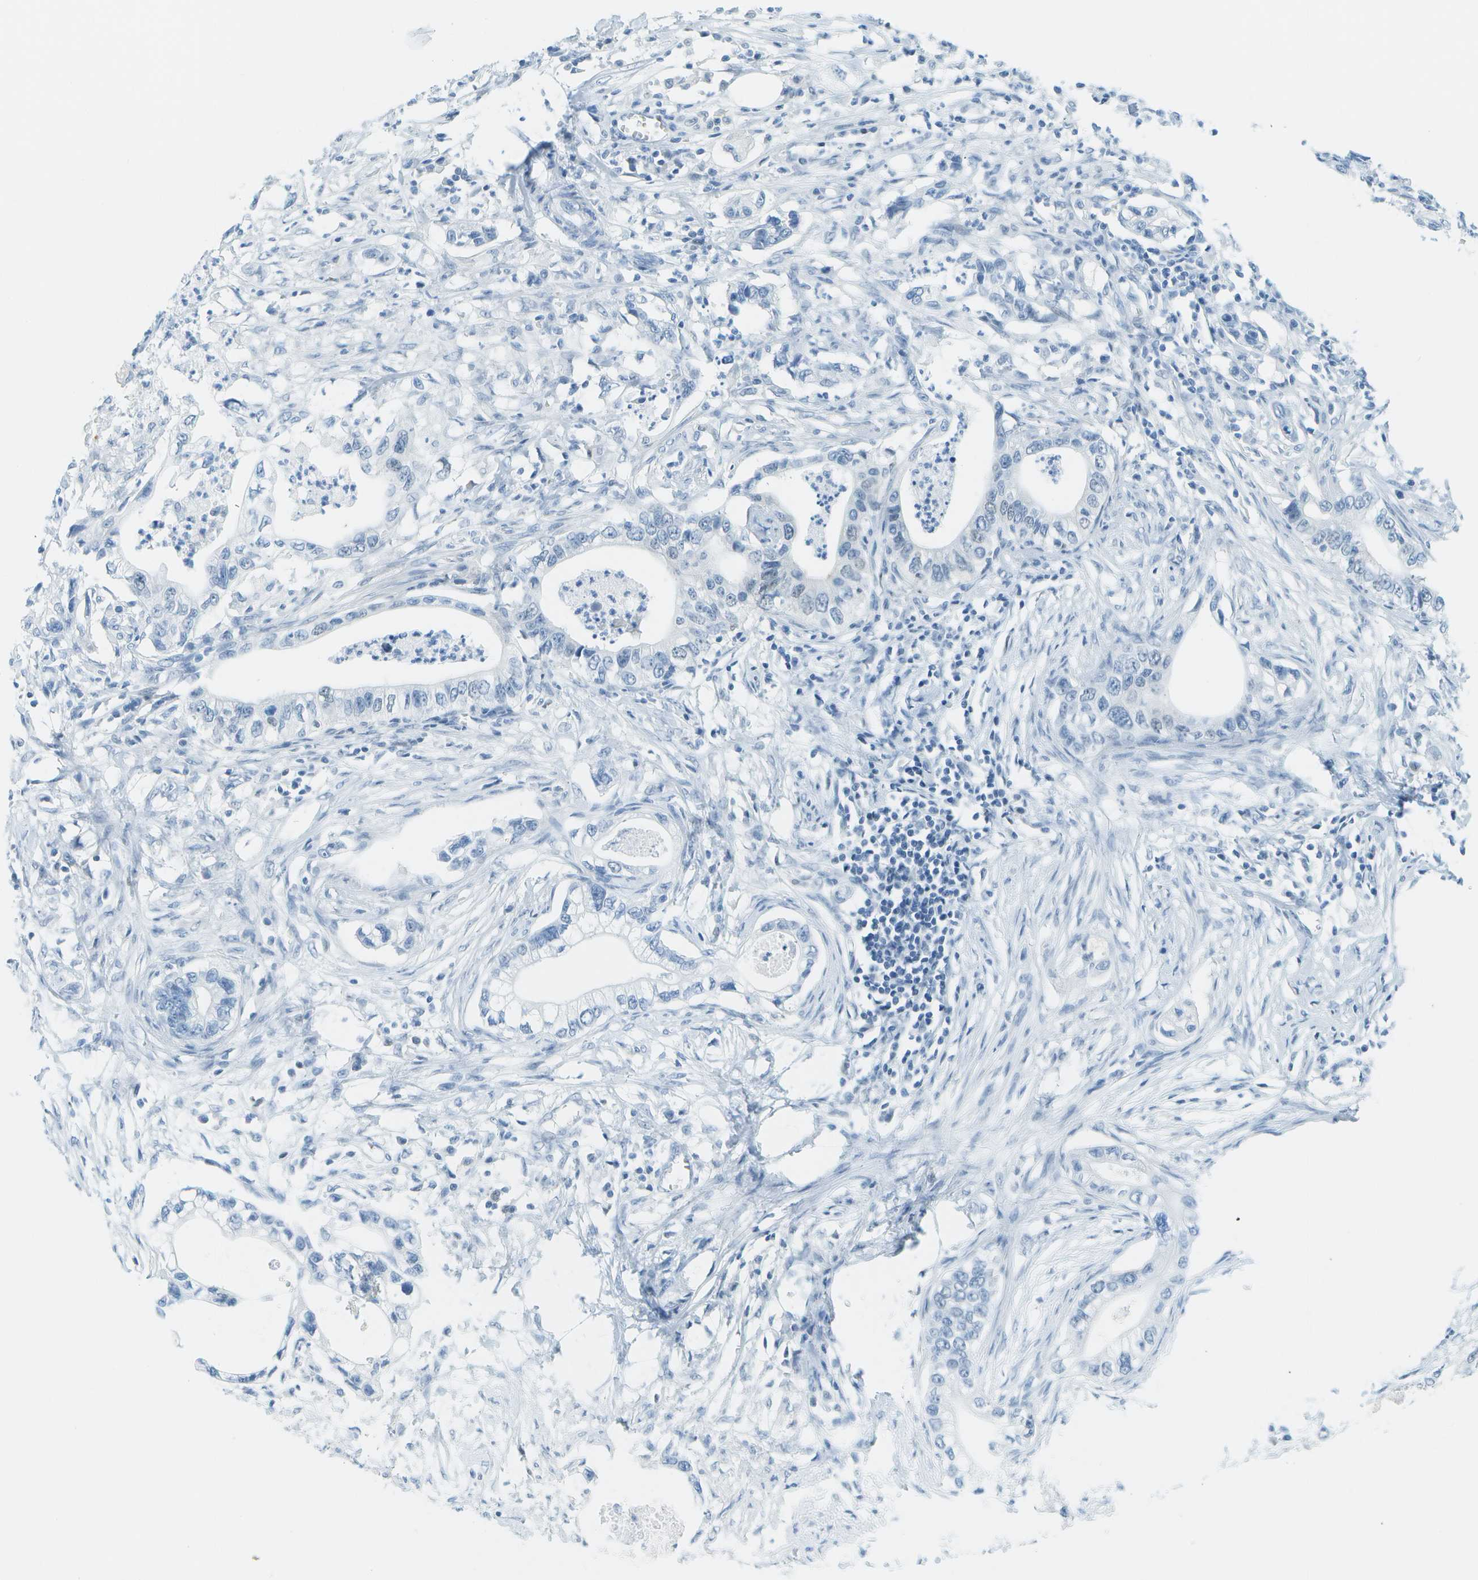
{"staining": {"intensity": "negative", "quantity": "none", "location": "none"}, "tissue": "pancreatic cancer", "cell_type": "Tumor cells", "image_type": "cancer", "snomed": [{"axis": "morphology", "description": "Adenocarcinoma, NOS"}, {"axis": "topography", "description": "Pancreas"}], "caption": "A high-resolution photomicrograph shows IHC staining of pancreatic cancer (adenocarcinoma), which exhibits no significant positivity in tumor cells. The staining is performed using DAB (3,3'-diaminobenzidine) brown chromogen with nuclei counter-stained in using hematoxylin.", "gene": "NEK11", "patient": {"sex": "male", "age": 56}}